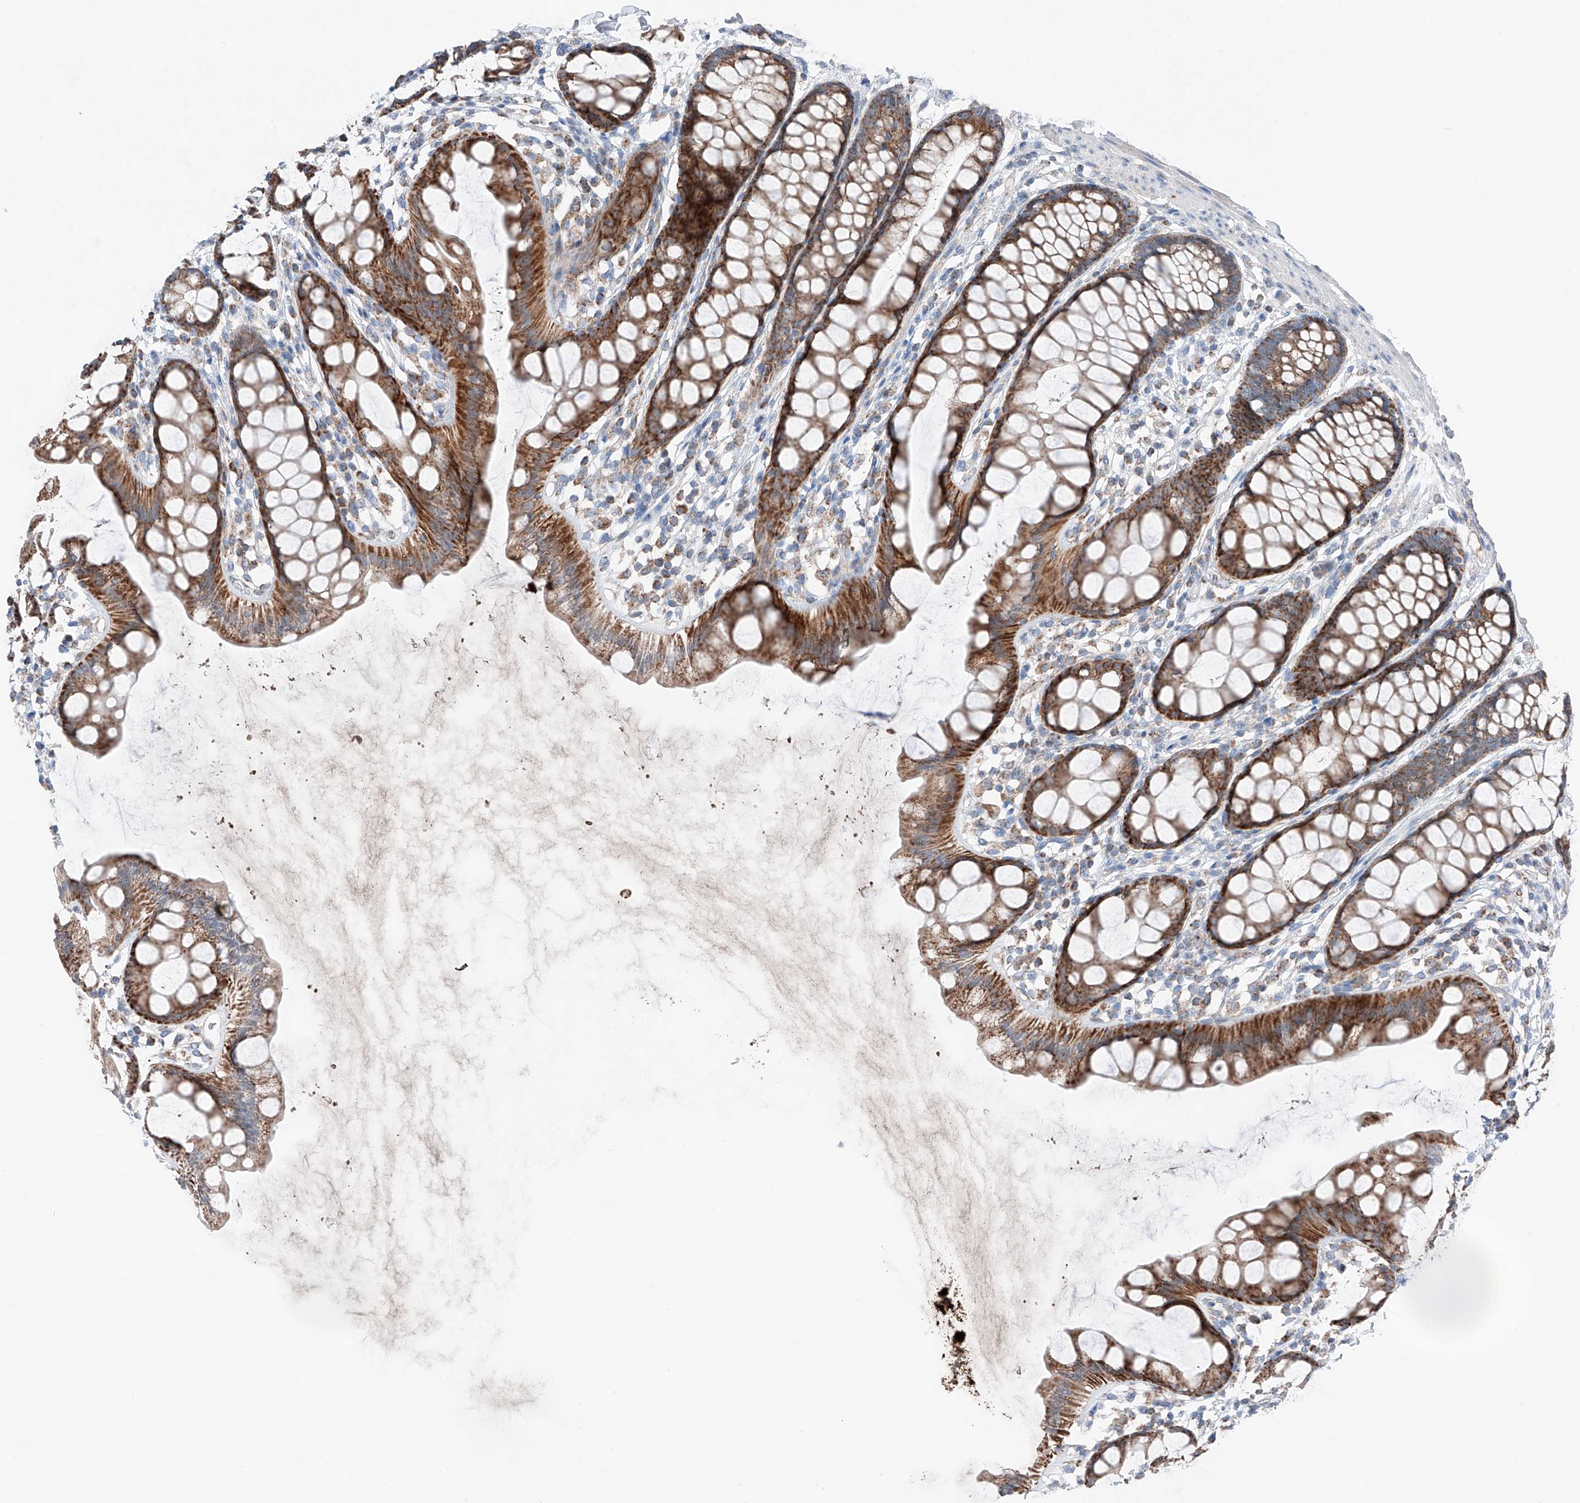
{"staining": {"intensity": "strong", "quantity": ">75%", "location": "cytoplasmic/membranous"}, "tissue": "rectum", "cell_type": "Glandular cells", "image_type": "normal", "snomed": [{"axis": "morphology", "description": "Normal tissue, NOS"}, {"axis": "topography", "description": "Rectum"}], "caption": "A photomicrograph showing strong cytoplasmic/membranous expression in approximately >75% of glandular cells in benign rectum, as visualized by brown immunohistochemical staining.", "gene": "MRAP", "patient": {"sex": "female", "age": 65}}